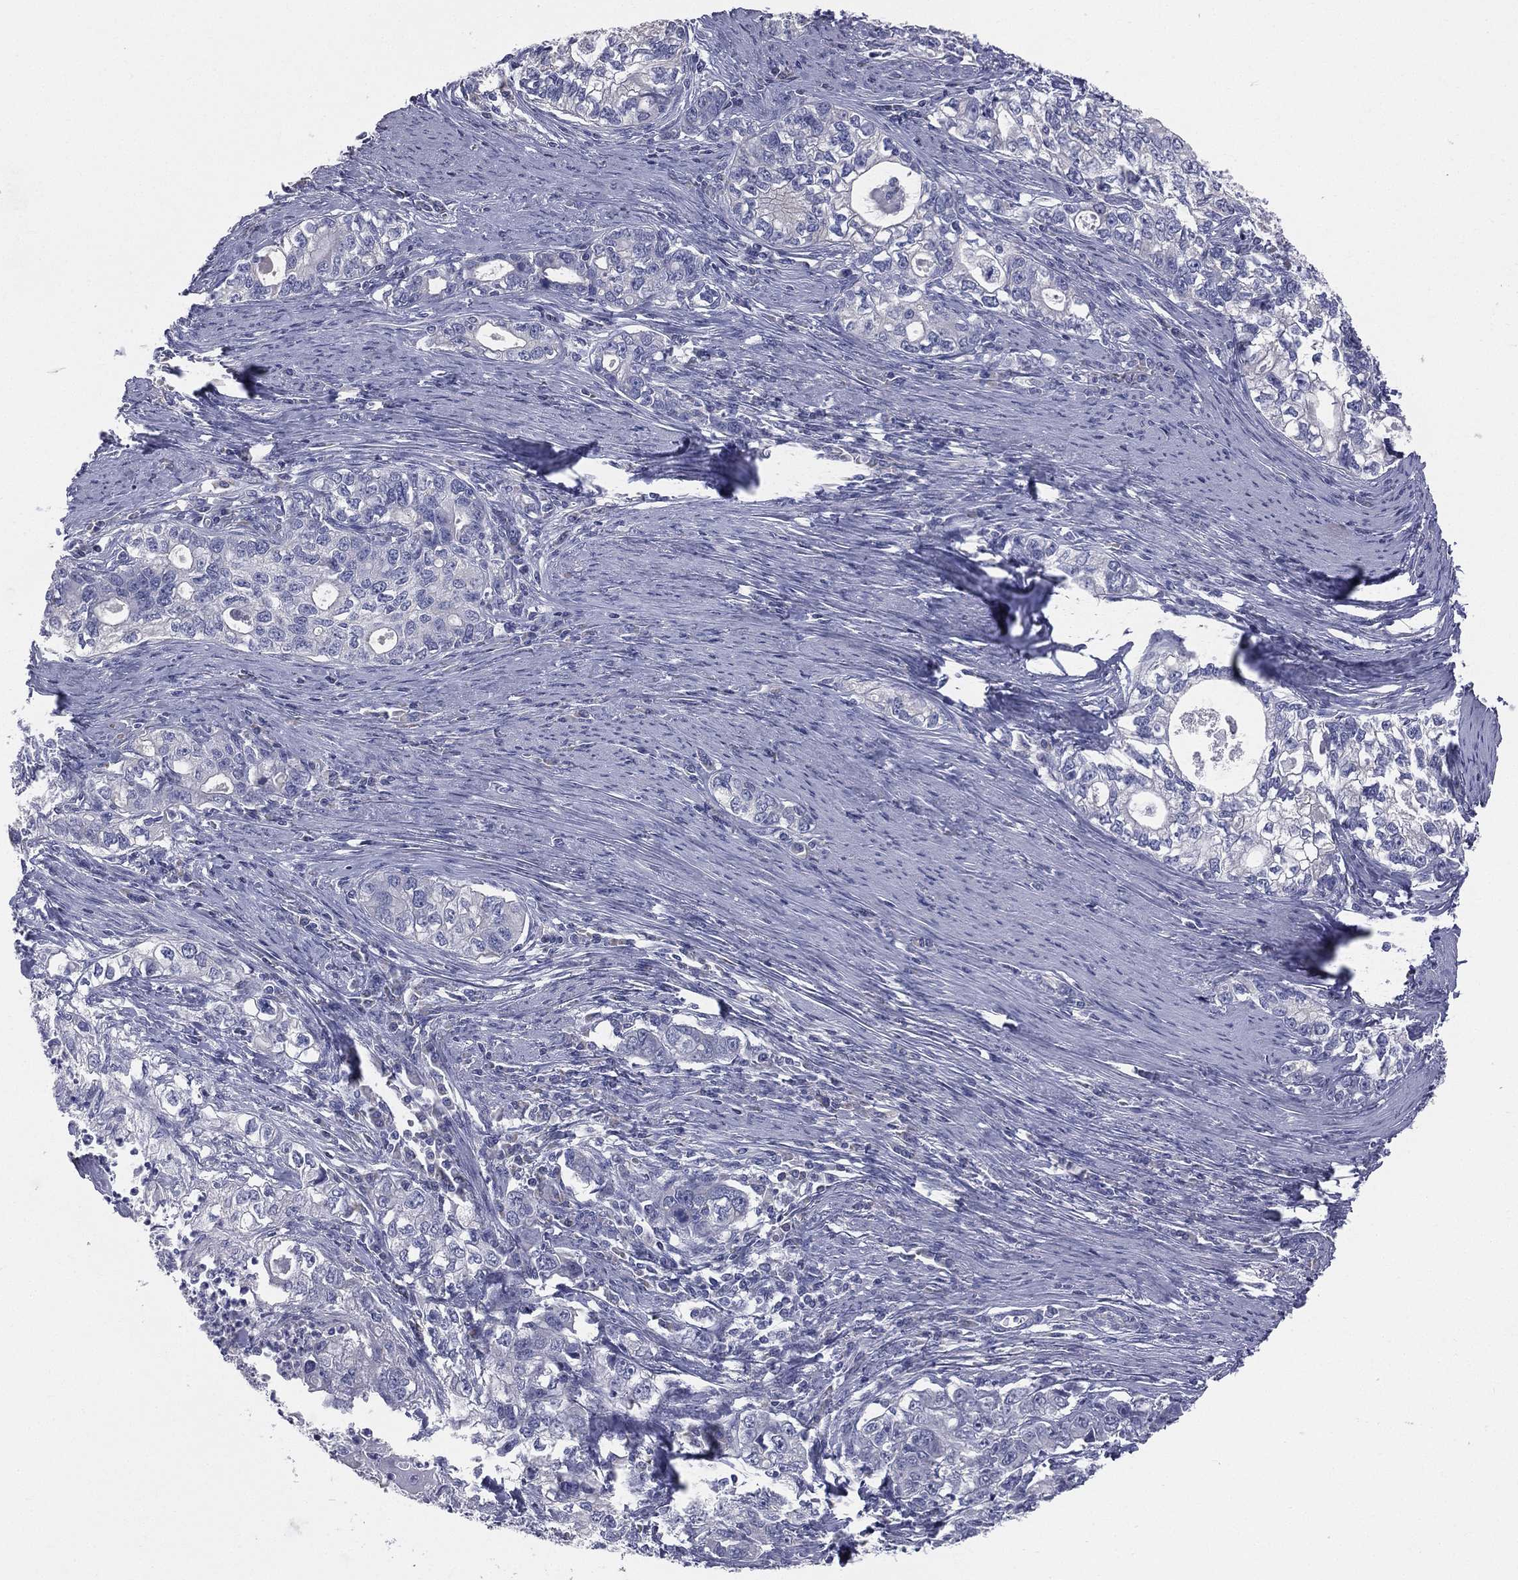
{"staining": {"intensity": "negative", "quantity": "none", "location": "none"}, "tissue": "stomach cancer", "cell_type": "Tumor cells", "image_type": "cancer", "snomed": [{"axis": "morphology", "description": "Adenocarcinoma, NOS"}, {"axis": "topography", "description": "Stomach, lower"}], "caption": "Immunohistochemistry (IHC) of adenocarcinoma (stomach) displays no staining in tumor cells. (DAB (3,3'-diaminobenzidine) IHC with hematoxylin counter stain).", "gene": "STK31", "patient": {"sex": "female", "age": 72}}